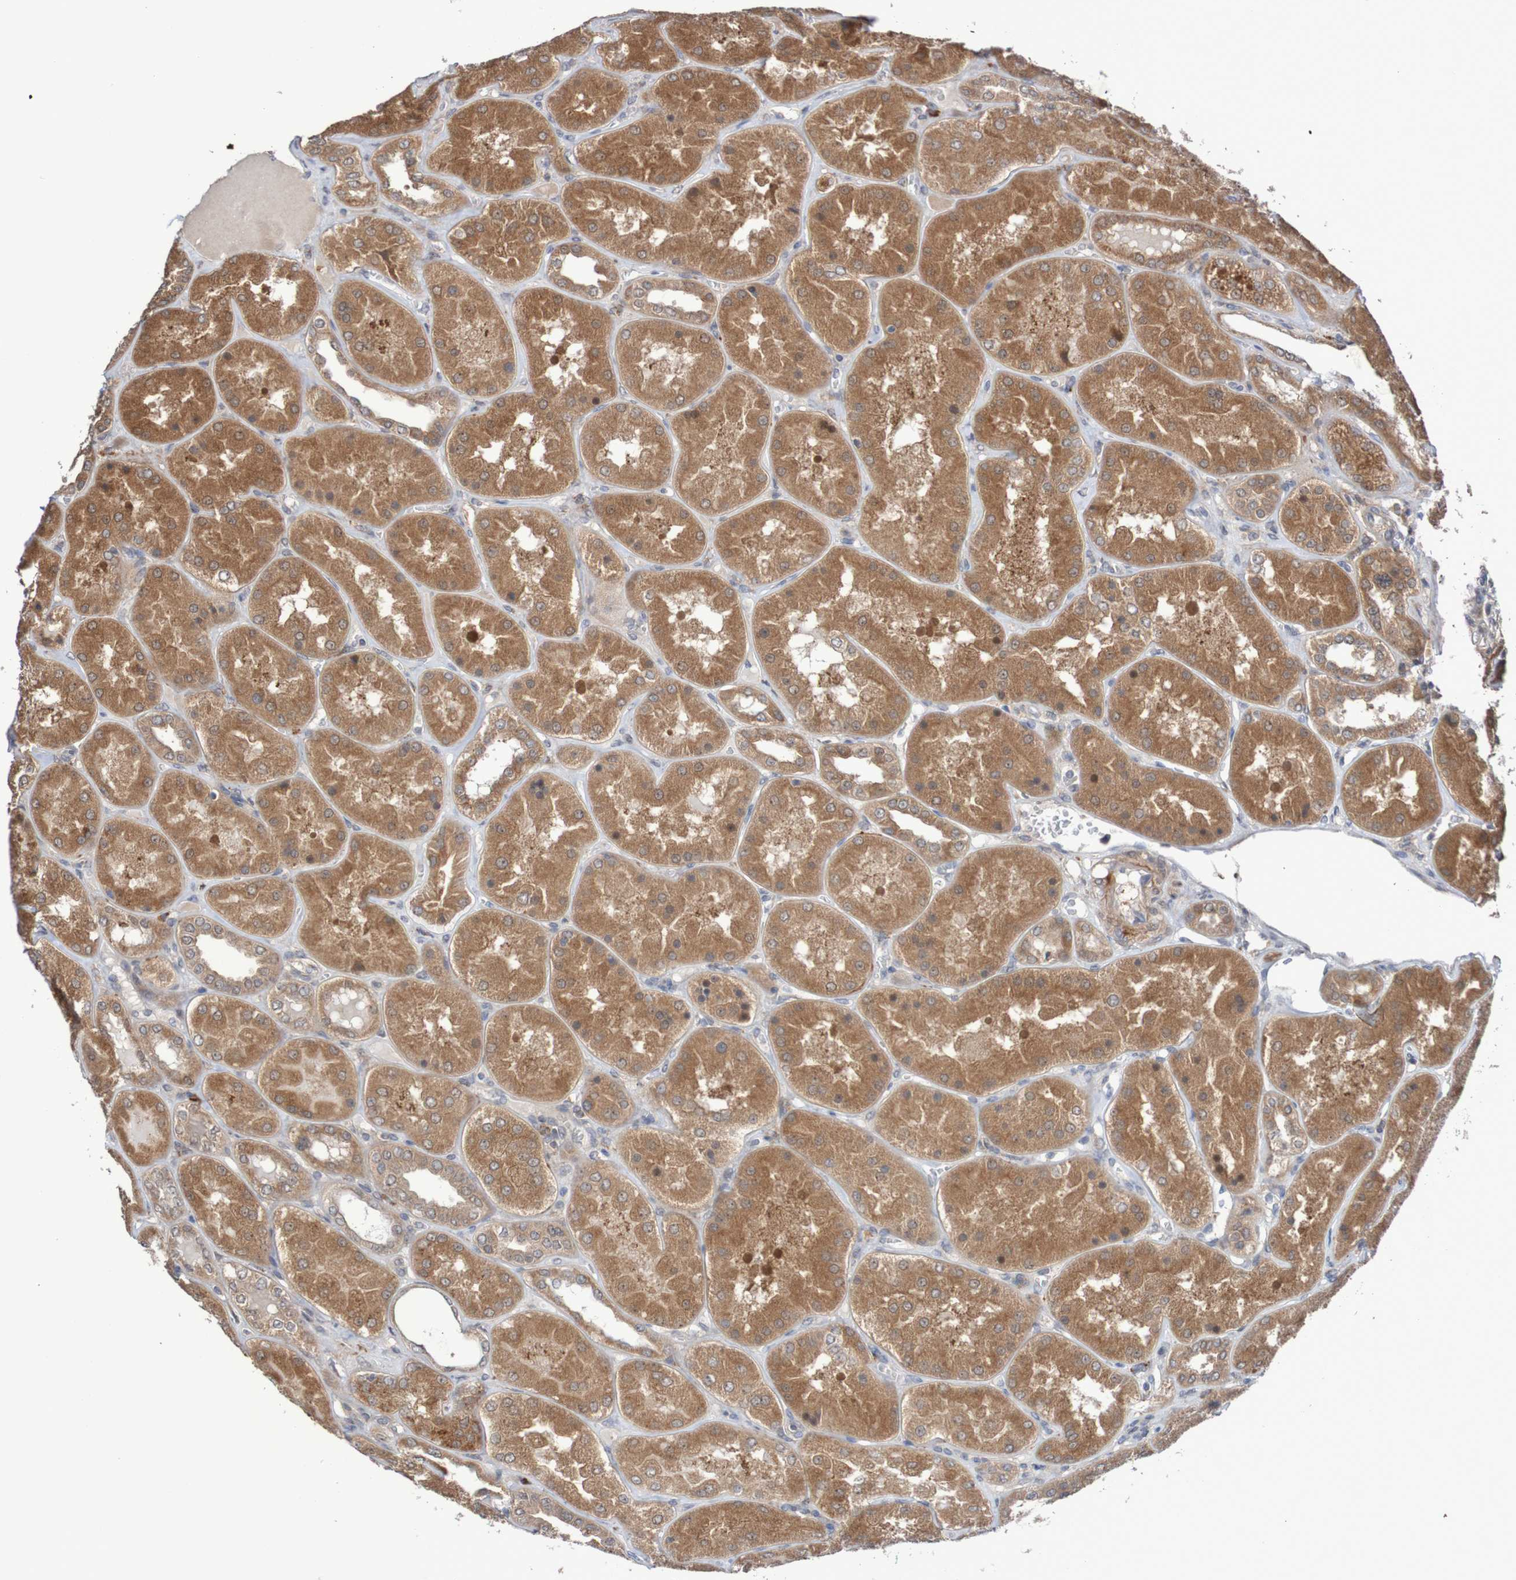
{"staining": {"intensity": "weak", "quantity": ">75%", "location": "cytoplasmic/membranous,nuclear"}, "tissue": "kidney", "cell_type": "Cells in glomeruli", "image_type": "normal", "snomed": [{"axis": "morphology", "description": "Normal tissue, NOS"}, {"axis": "topography", "description": "Kidney"}], "caption": "A low amount of weak cytoplasmic/membranous,nuclear expression is seen in approximately >75% of cells in glomeruli in unremarkable kidney.", "gene": "PHPT1", "patient": {"sex": "female", "age": 56}}